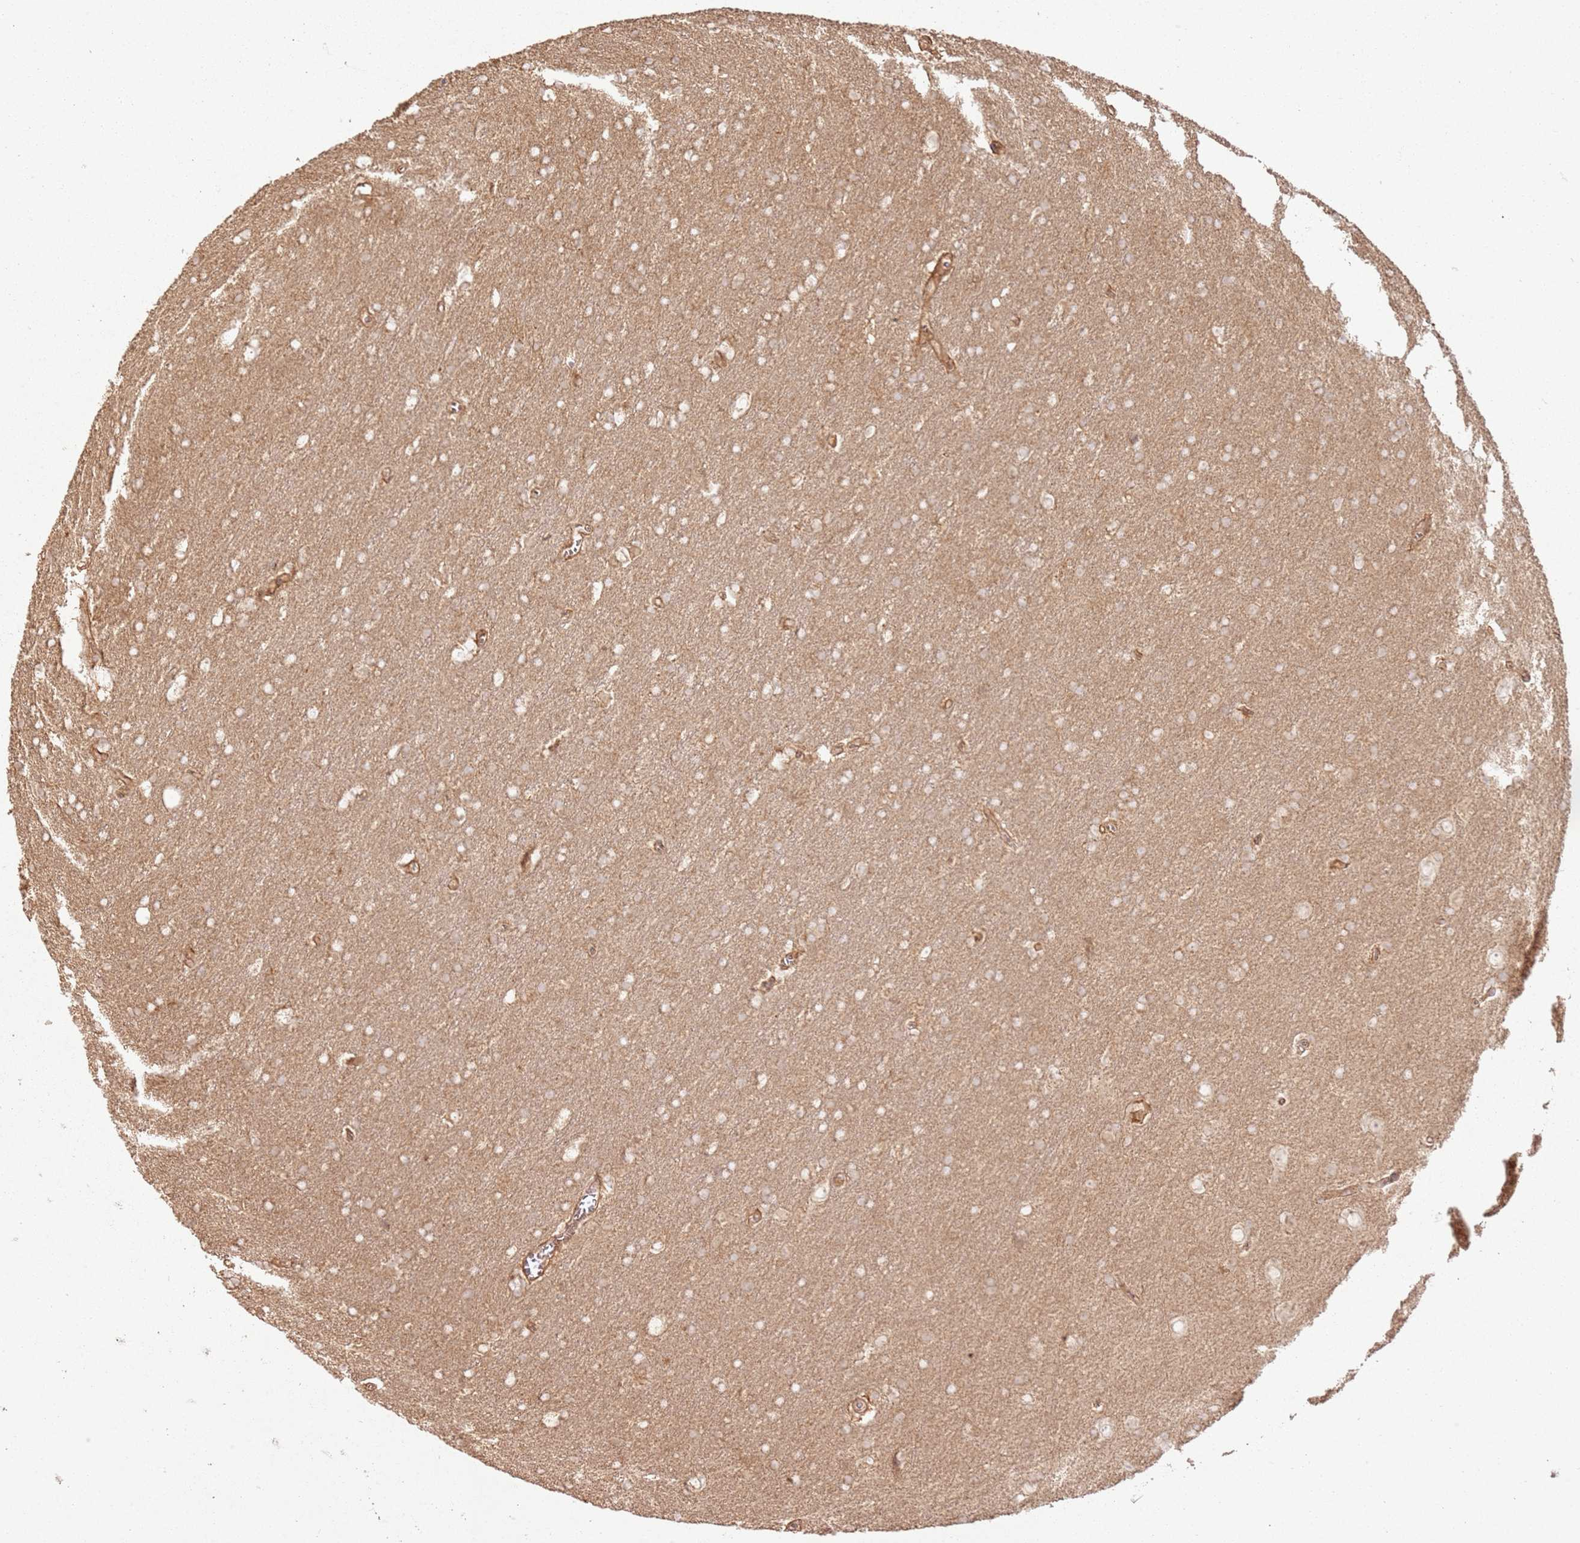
{"staining": {"intensity": "weak", "quantity": "25%-75%", "location": "cytoplasmic/membranous"}, "tissue": "glioma", "cell_type": "Tumor cells", "image_type": "cancer", "snomed": [{"axis": "morphology", "description": "Glioma, malignant, Low grade"}, {"axis": "topography", "description": "Brain"}], "caption": "DAB (3,3'-diaminobenzidine) immunohistochemical staining of glioma shows weak cytoplasmic/membranous protein expression in approximately 25%-75% of tumor cells. Nuclei are stained in blue.", "gene": "ZNF776", "patient": {"sex": "female", "age": 32}}